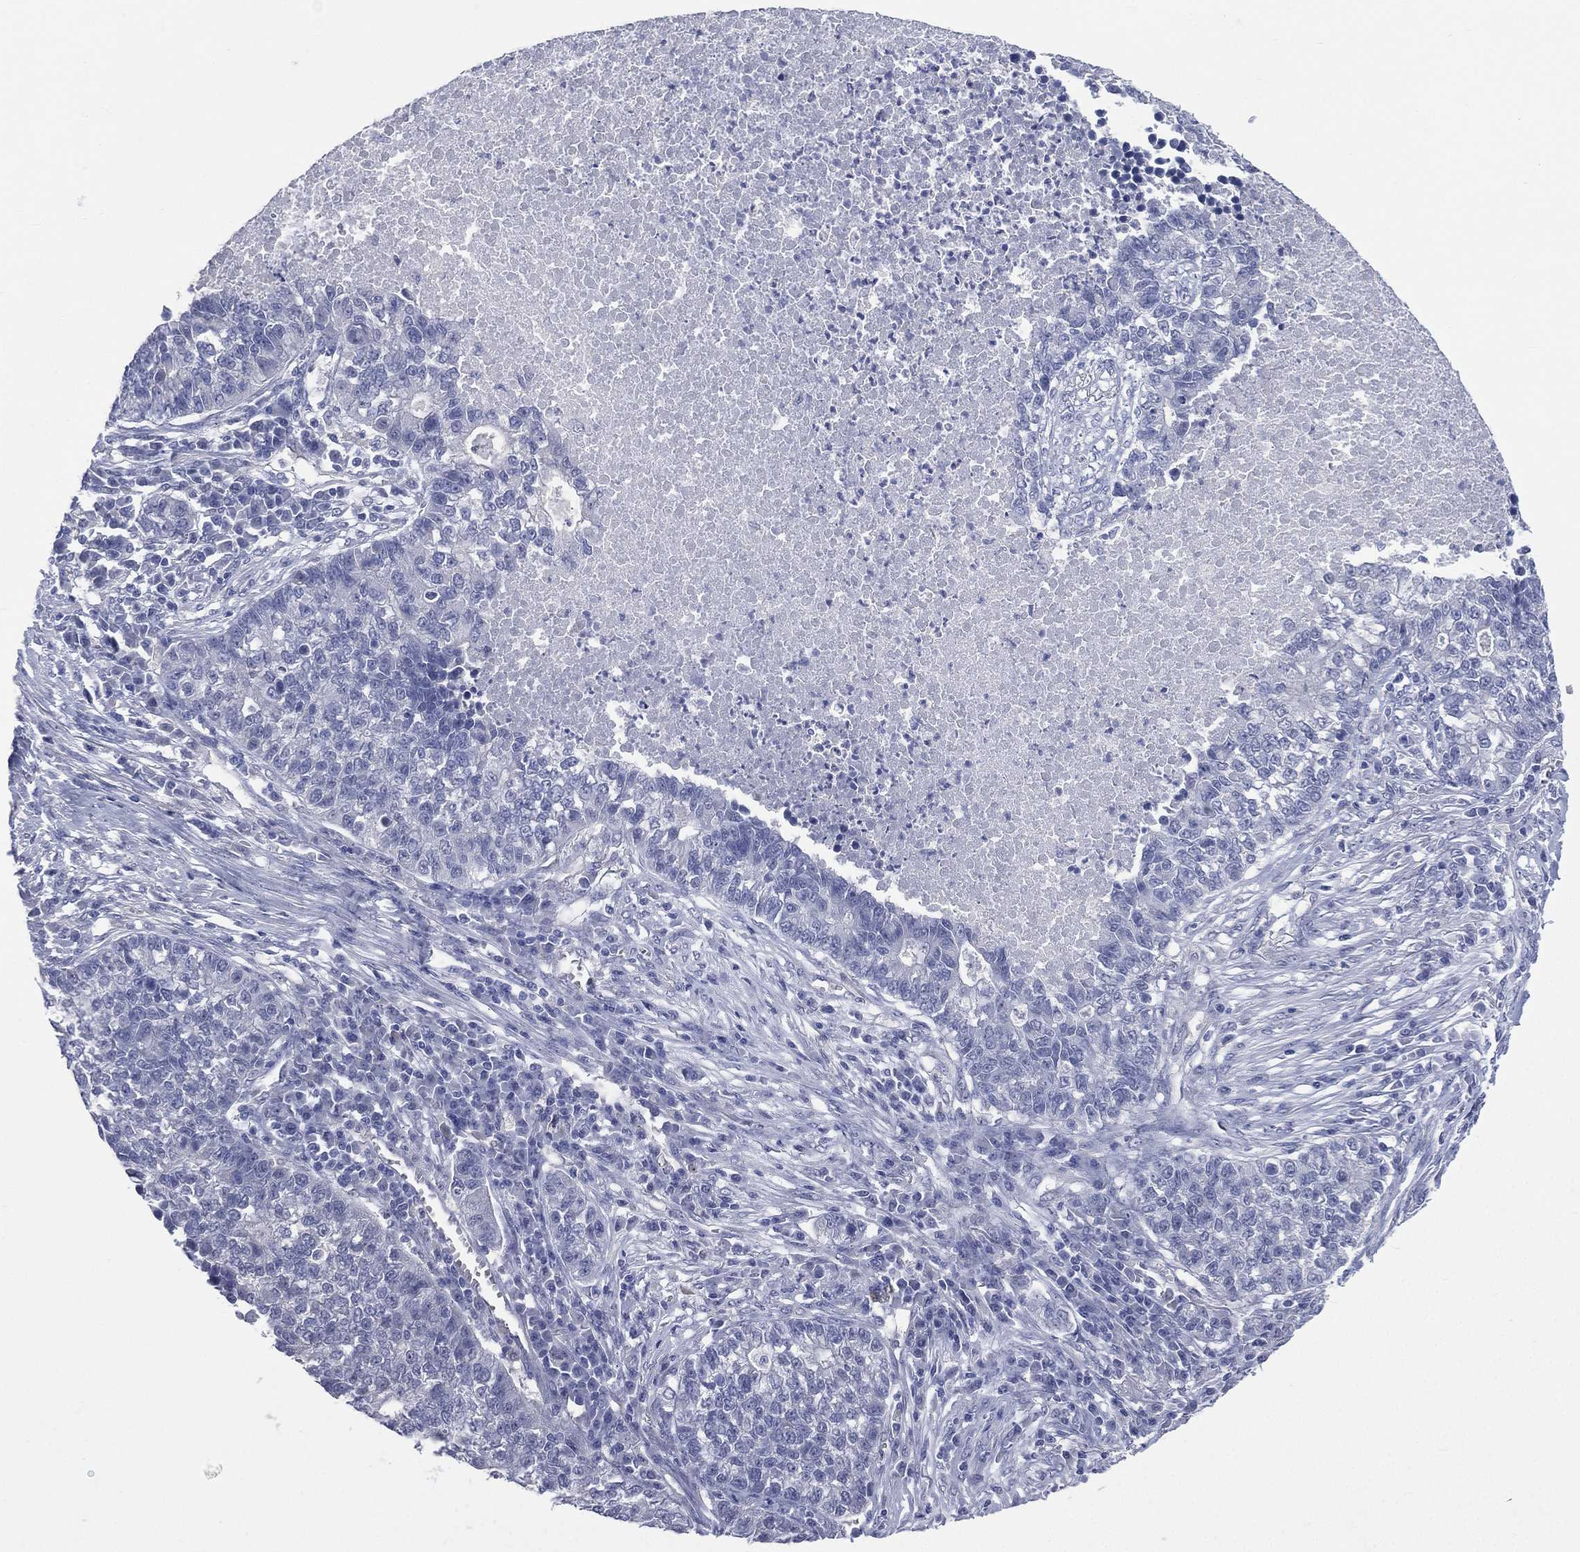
{"staining": {"intensity": "negative", "quantity": "none", "location": "none"}, "tissue": "lung cancer", "cell_type": "Tumor cells", "image_type": "cancer", "snomed": [{"axis": "morphology", "description": "Adenocarcinoma, NOS"}, {"axis": "topography", "description": "Lung"}], "caption": "High magnification brightfield microscopy of lung cancer stained with DAB (brown) and counterstained with hematoxylin (blue): tumor cells show no significant positivity.", "gene": "AKAP3", "patient": {"sex": "male", "age": 57}}